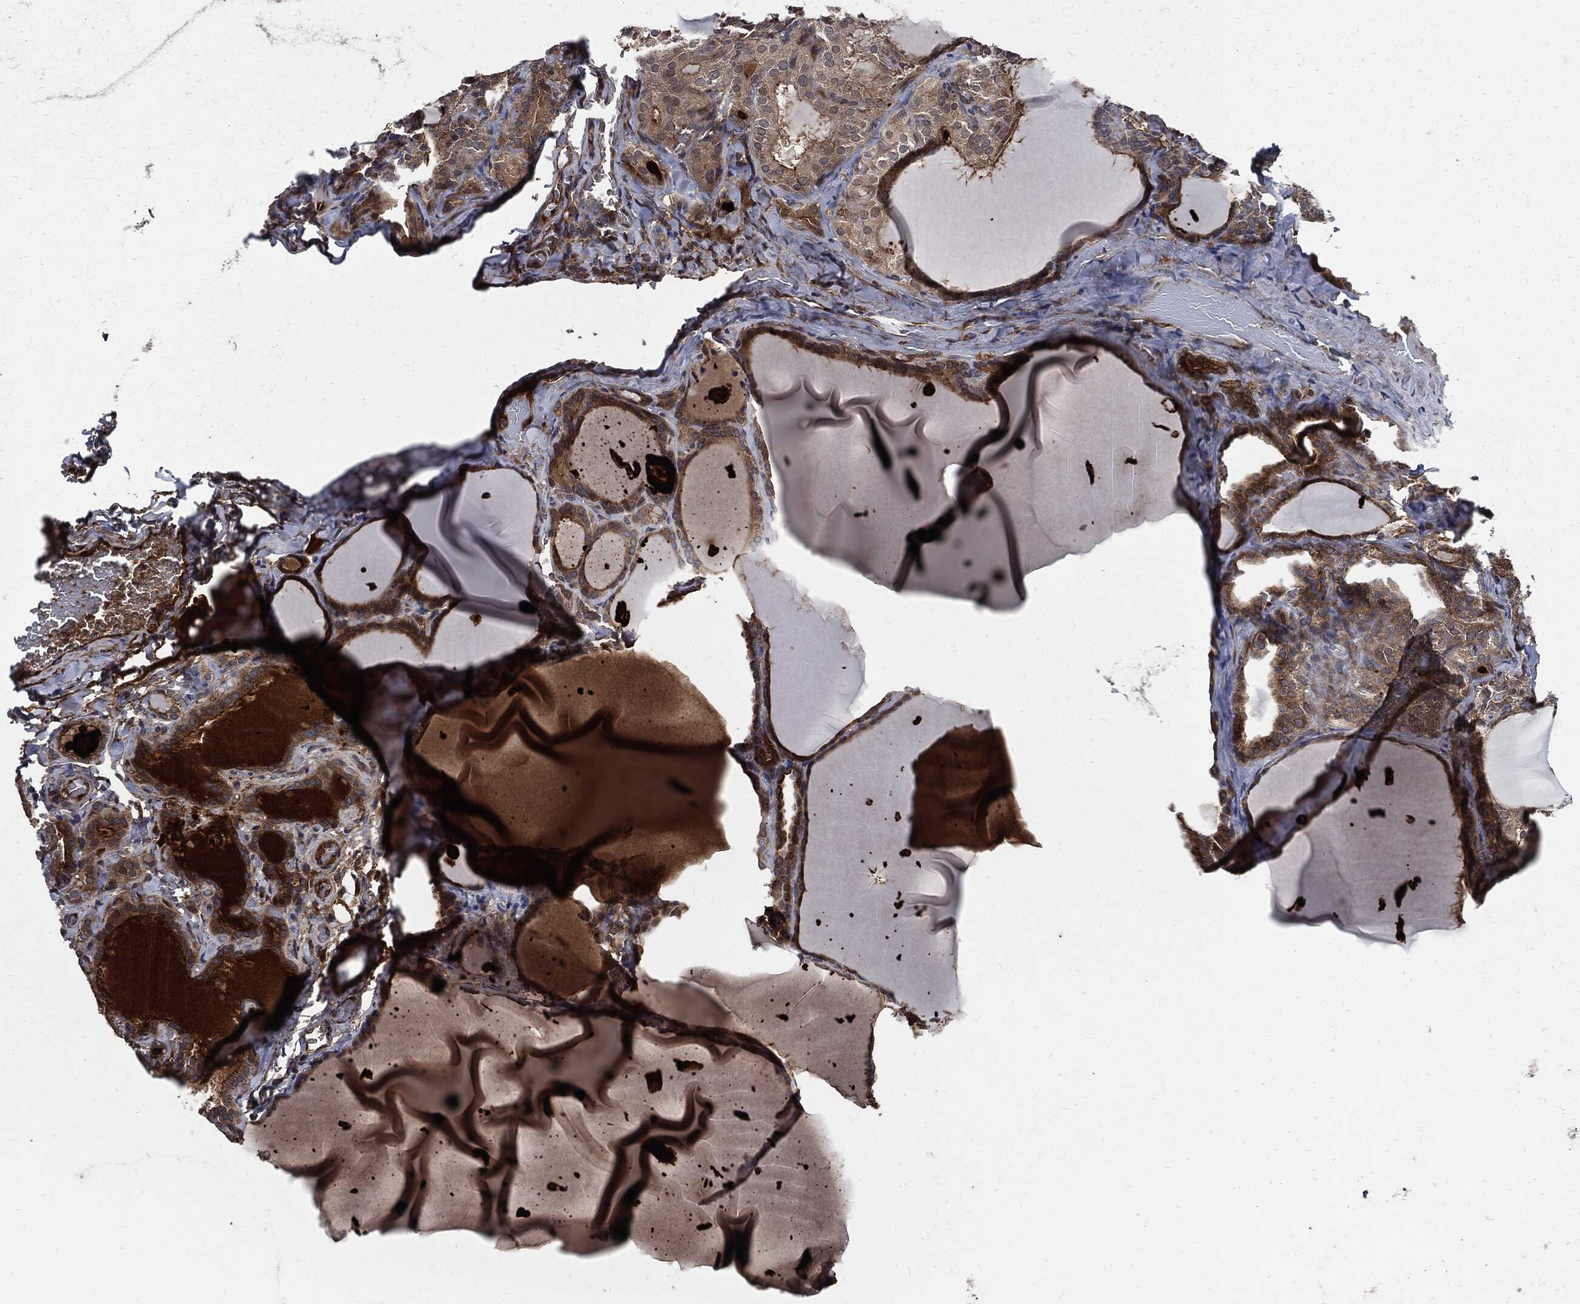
{"staining": {"intensity": "moderate", "quantity": "25%-75%", "location": "cytoplasmic/membranous"}, "tissue": "thyroid gland", "cell_type": "Glandular cells", "image_type": "normal", "snomed": [{"axis": "morphology", "description": "Normal tissue, NOS"}, {"axis": "morphology", "description": "Hyperplasia, NOS"}, {"axis": "topography", "description": "Thyroid gland"}], "caption": "Immunohistochemical staining of normal thyroid gland reveals 25%-75% levels of moderate cytoplasmic/membranous protein positivity in about 25%-75% of glandular cells. (IHC, brightfield microscopy, high magnification).", "gene": "CLU", "patient": {"sex": "female", "age": 27}}